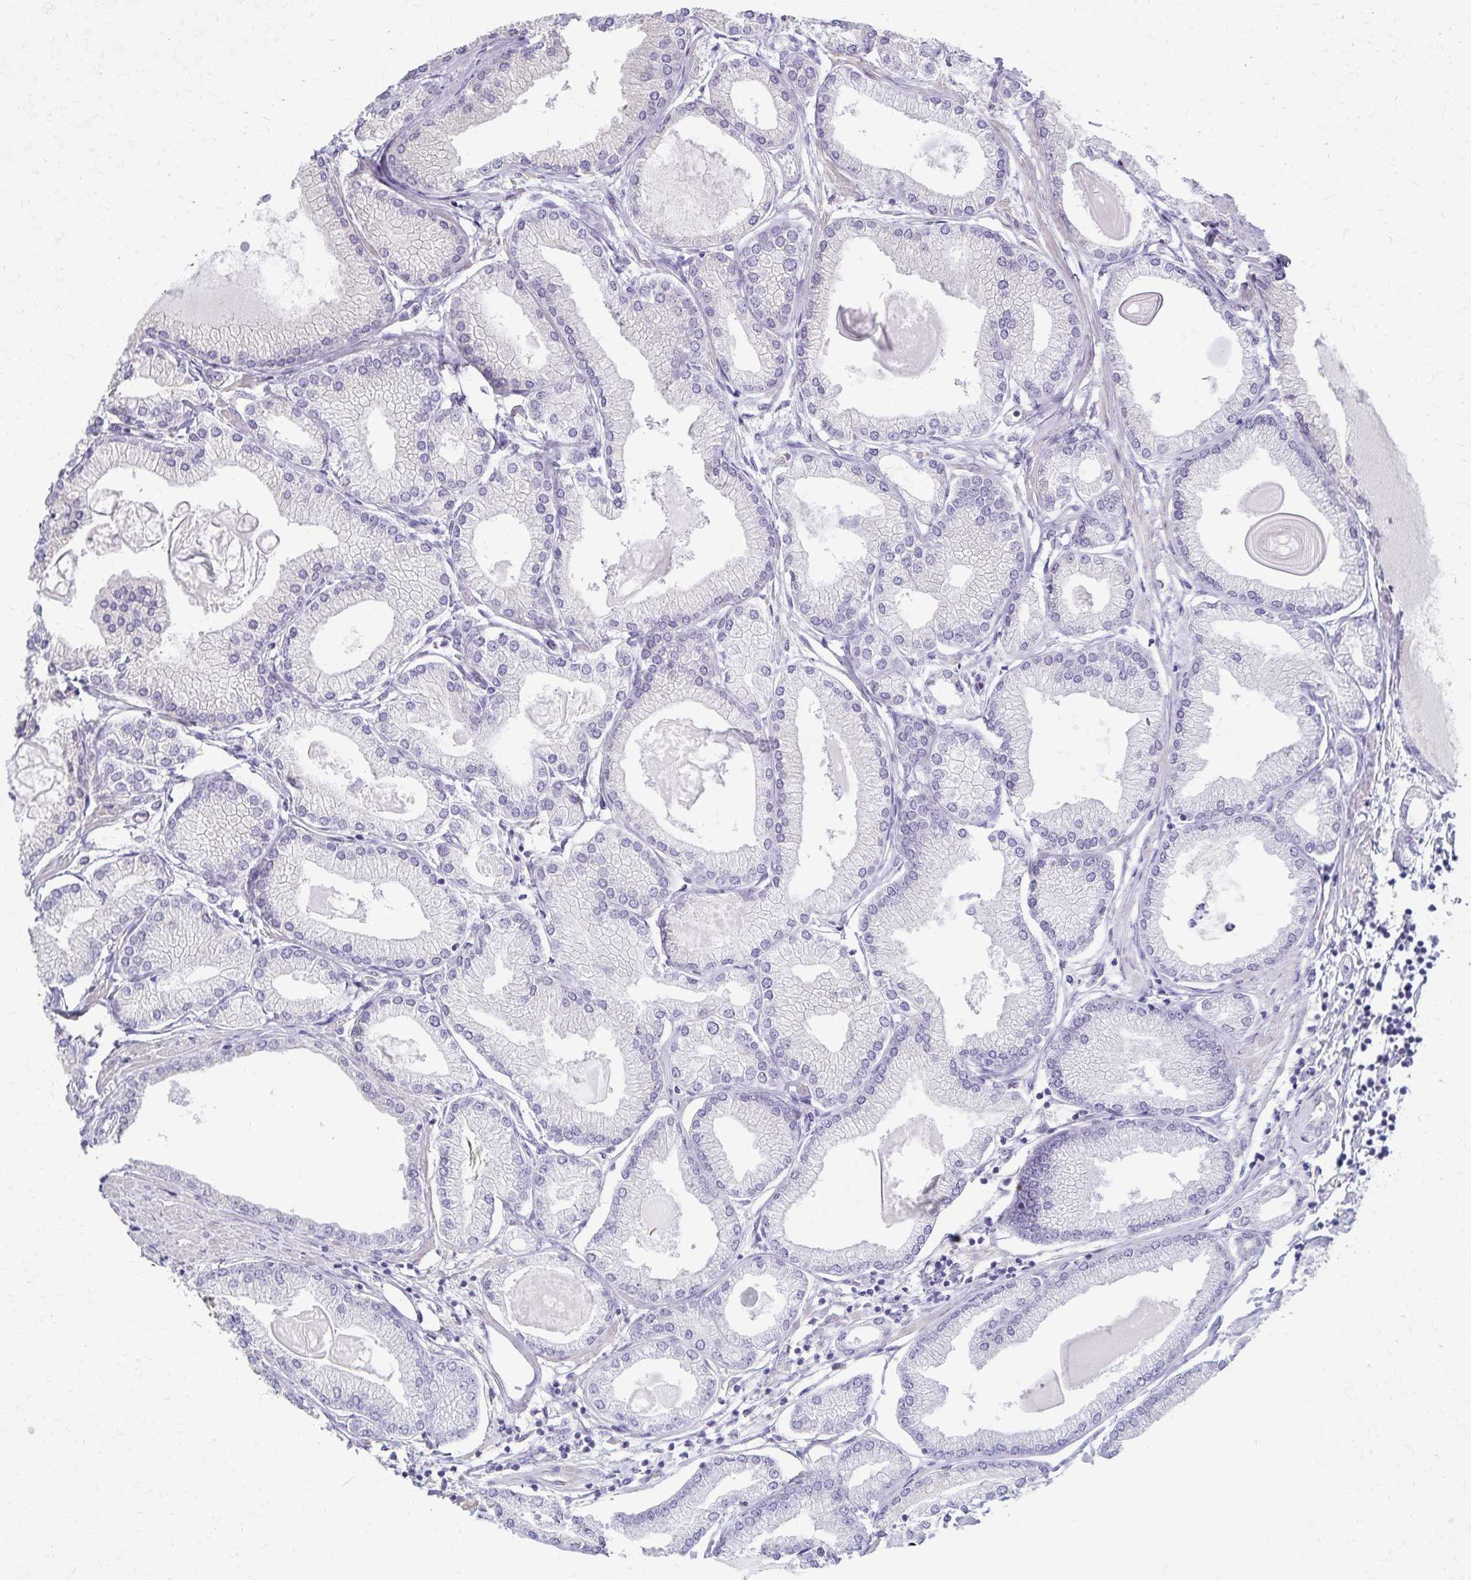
{"staining": {"intensity": "negative", "quantity": "none", "location": "none"}, "tissue": "prostate cancer", "cell_type": "Tumor cells", "image_type": "cancer", "snomed": [{"axis": "morphology", "description": "Adenocarcinoma, High grade"}, {"axis": "topography", "description": "Prostate"}], "caption": "Protein analysis of high-grade adenocarcinoma (prostate) demonstrates no significant positivity in tumor cells. Brightfield microscopy of immunohistochemistry stained with DAB (3,3'-diaminobenzidine) (brown) and hematoxylin (blue), captured at high magnification.", "gene": "KISS1", "patient": {"sex": "male", "age": 68}}